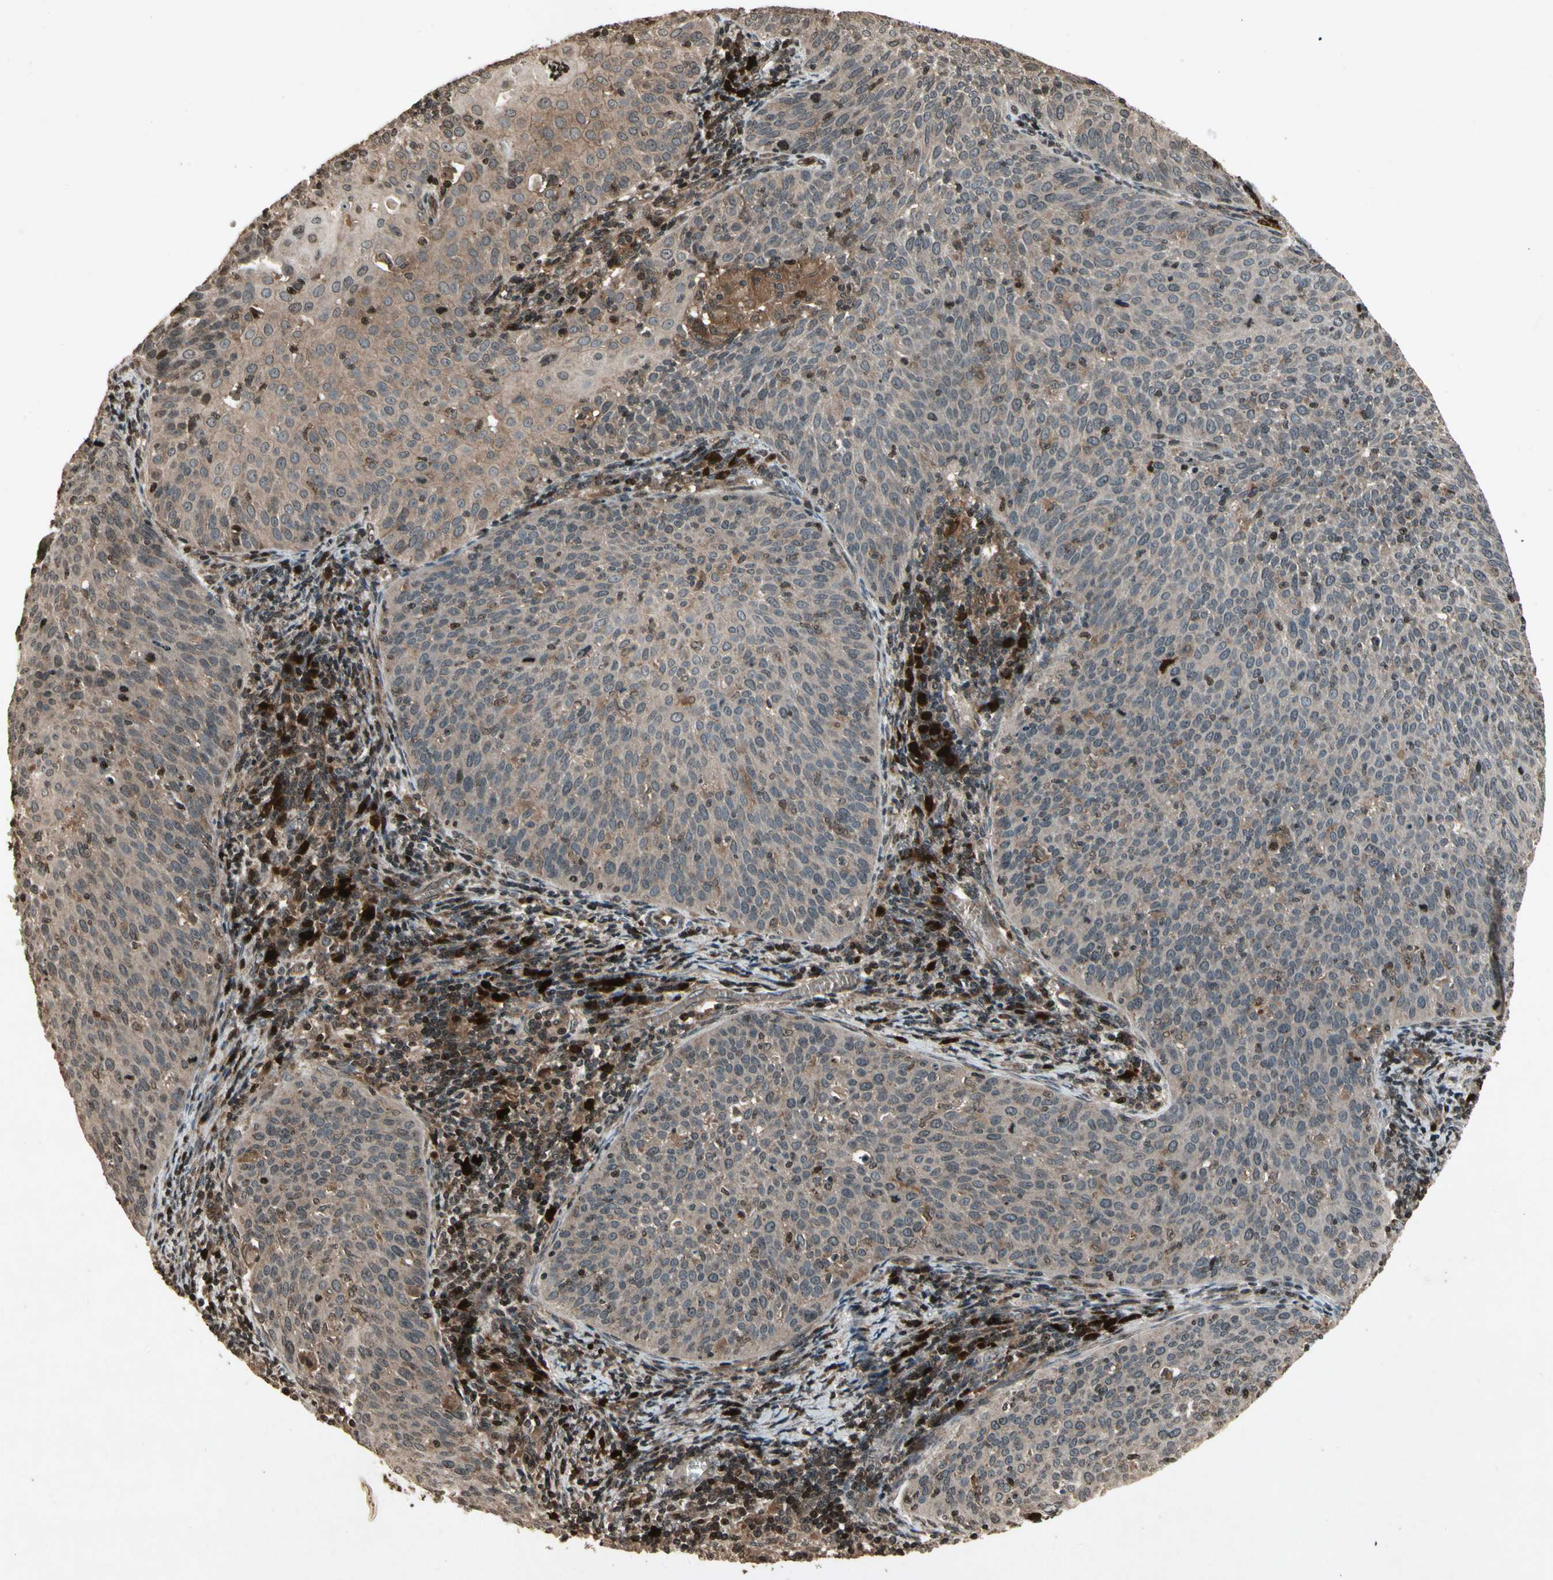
{"staining": {"intensity": "moderate", "quantity": ">75%", "location": "cytoplasmic/membranous"}, "tissue": "cervical cancer", "cell_type": "Tumor cells", "image_type": "cancer", "snomed": [{"axis": "morphology", "description": "Squamous cell carcinoma, NOS"}, {"axis": "topography", "description": "Cervix"}], "caption": "Immunohistochemistry (IHC) micrograph of neoplastic tissue: cervical cancer (squamous cell carcinoma) stained using IHC reveals medium levels of moderate protein expression localized specifically in the cytoplasmic/membranous of tumor cells, appearing as a cytoplasmic/membranous brown color.", "gene": "GLRX", "patient": {"sex": "female", "age": 38}}